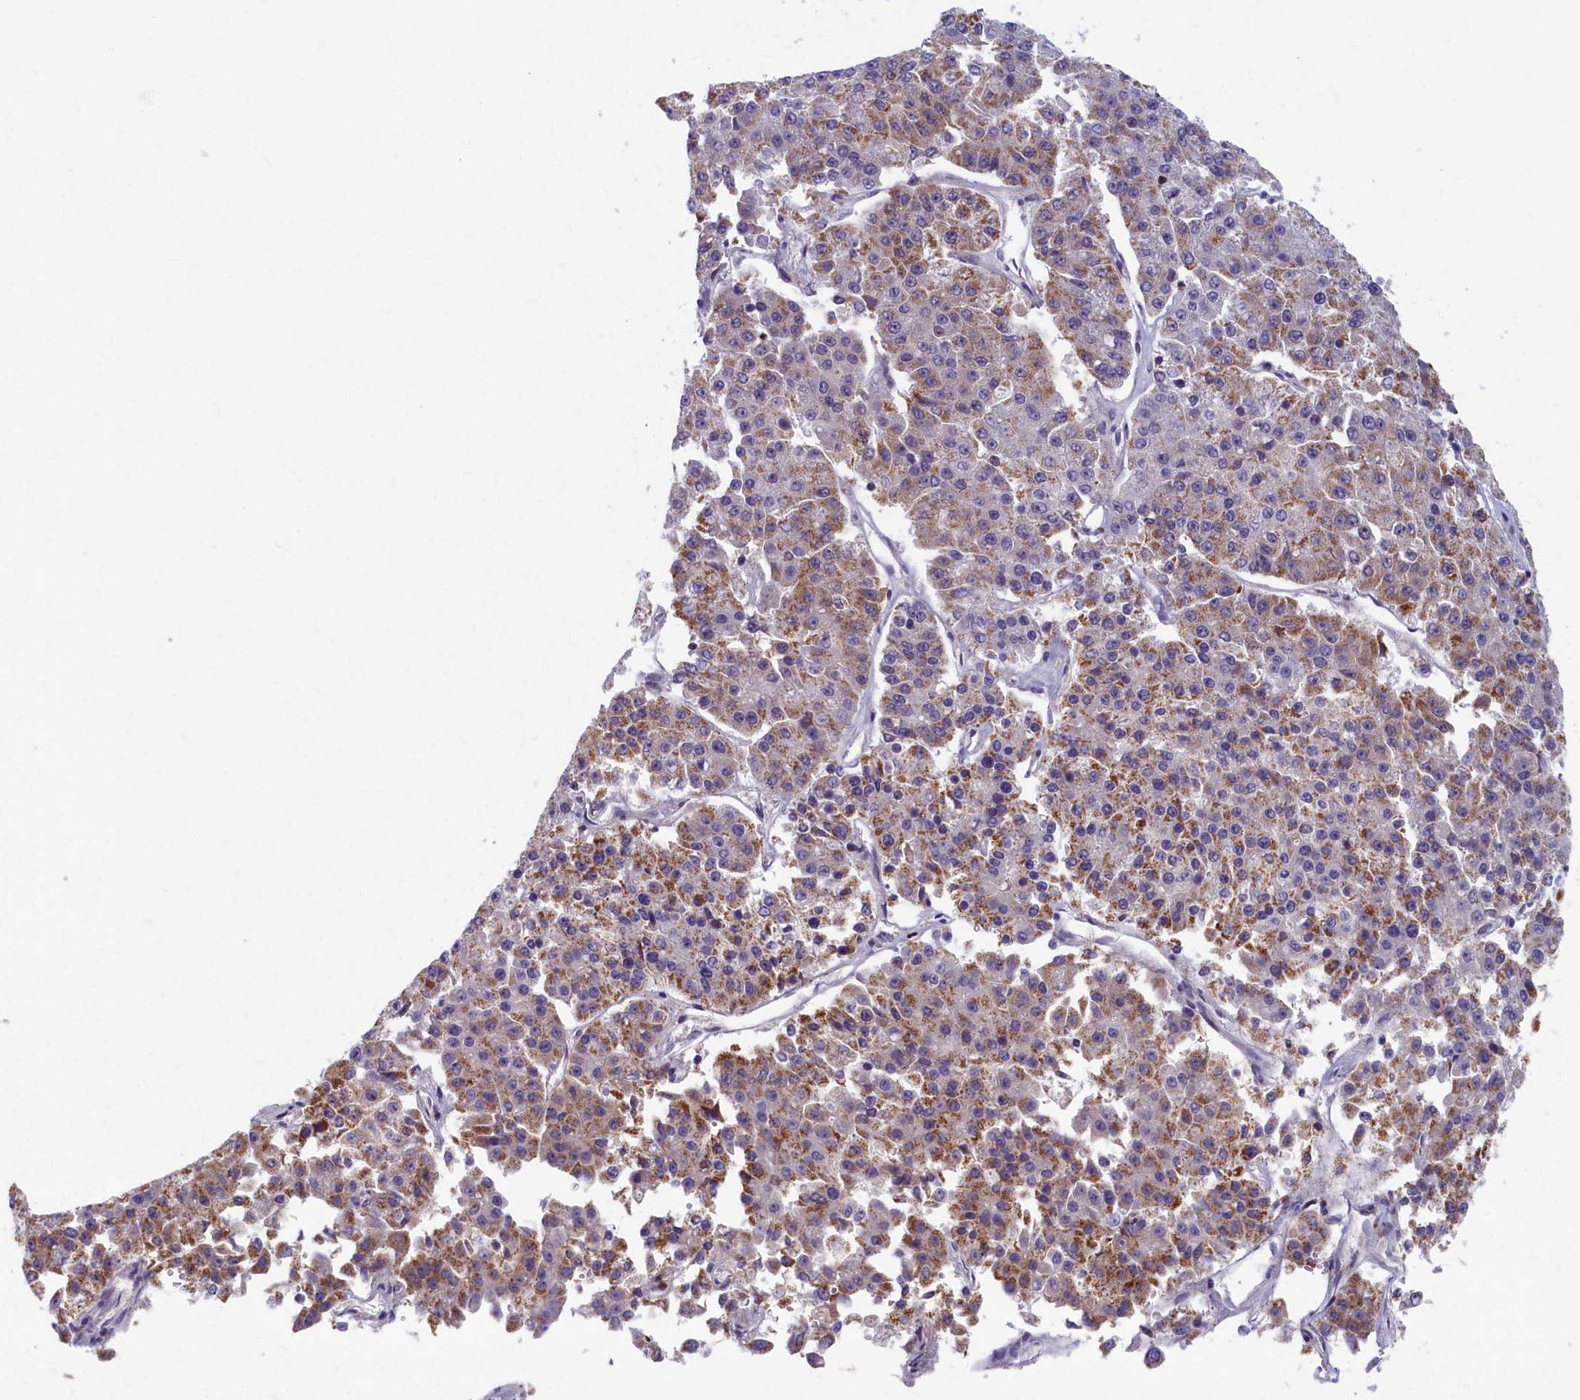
{"staining": {"intensity": "moderate", "quantity": "25%-75%", "location": "cytoplasmic/membranous"}, "tissue": "pancreatic cancer", "cell_type": "Tumor cells", "image_type": "cancer", "snomed": [{"axis": "morphology", "description": "Adenocarcinoma, NOS"}, {"axis": "topography", "description": "Pancreas"}], "caption": "Brown immunohistochemical staining in human adenocarcinoma (pancreatic) reveals moderate cytoplasmic/membranous expression in about 25%-75% of tumor cells.", "gene": "MRPS25", "patient": {"sex": "male", "age": 50}}